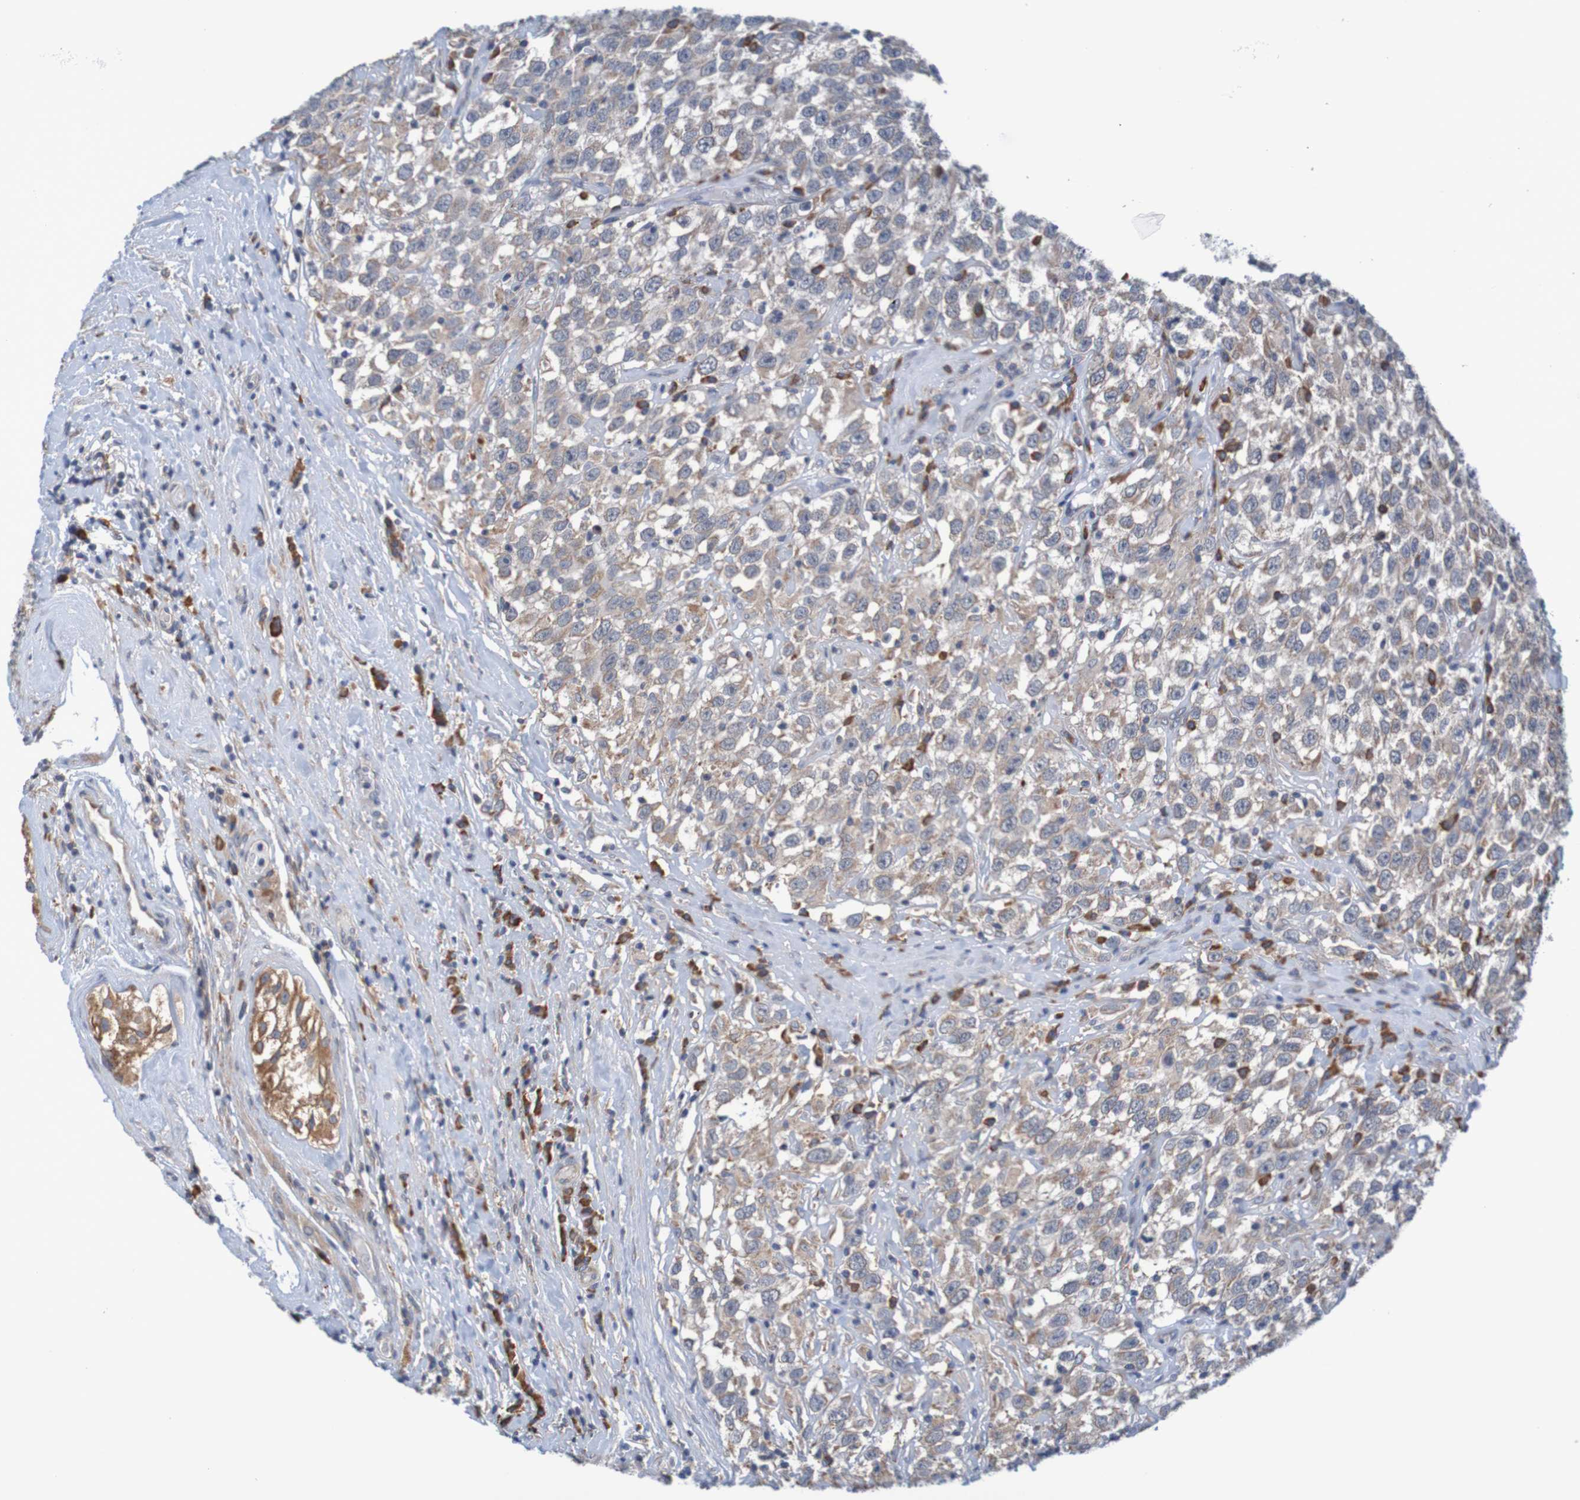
{"staining": {"intensity": "weak", "quantity": ">75%", "location": "cytoplasmic/membranous"}, "tissue": "testis cancer", "cell_type": "Tumor cells", "image_type": "cancer", "snomed": [{"axis": "morphology", "description": "Seminoma, NOS"}, {"axis": "topography", "description": "Testis"}], "caption": "Seminoma (testis) was stained to show a protein in brown. There is low levels of weak cytoplasmic/membranous positivity in approximately >75% of tumor cells. (brown staining indicates protein expression, while blue staining denotes nuclei).", "gene": "CLDN18", "patient": {"sex": "male", "age": 41}}